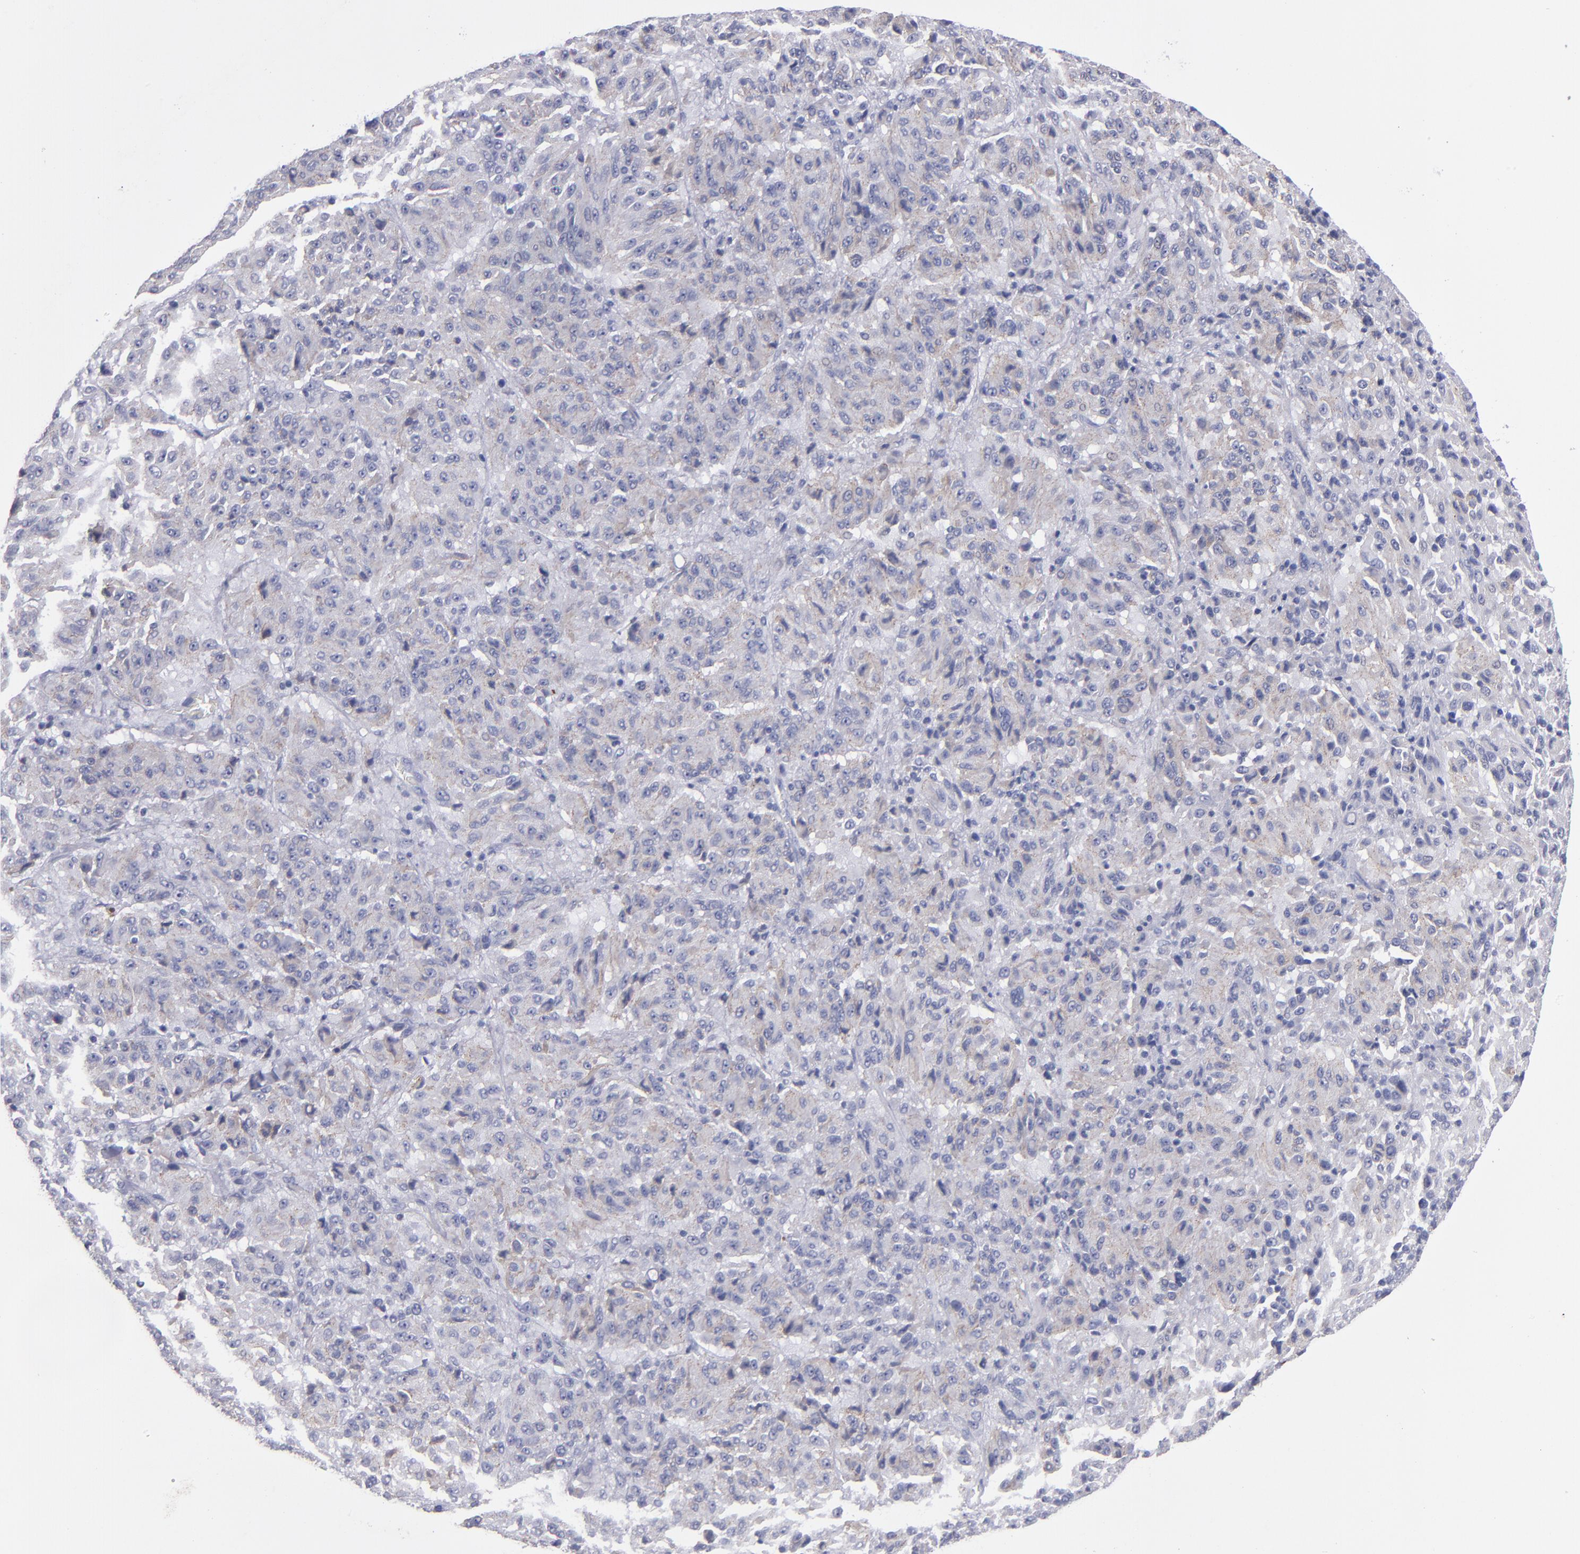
{"staining": {"intensity": "weak", "quantity": ">75%", "location": "cytoplasmic/membranous"}, "tissue": "melanoma", "cell_type": "Tumor cells", "image_type": "cancer", "snomed": [{"axis": "morphology", "description": "Malignant melanoma, Metastatic site"}, {"axis": "topography", "description": "Lung"}], "caption": "There is low levels of weak cytoplasmic/membranous expression in tumor cells of malignant melanoma (metastatic site), as demonstrated by immunohistochemical staining (brown color).", "gene": "CDH3", "patient": {"sex": "male", "age": 64}}